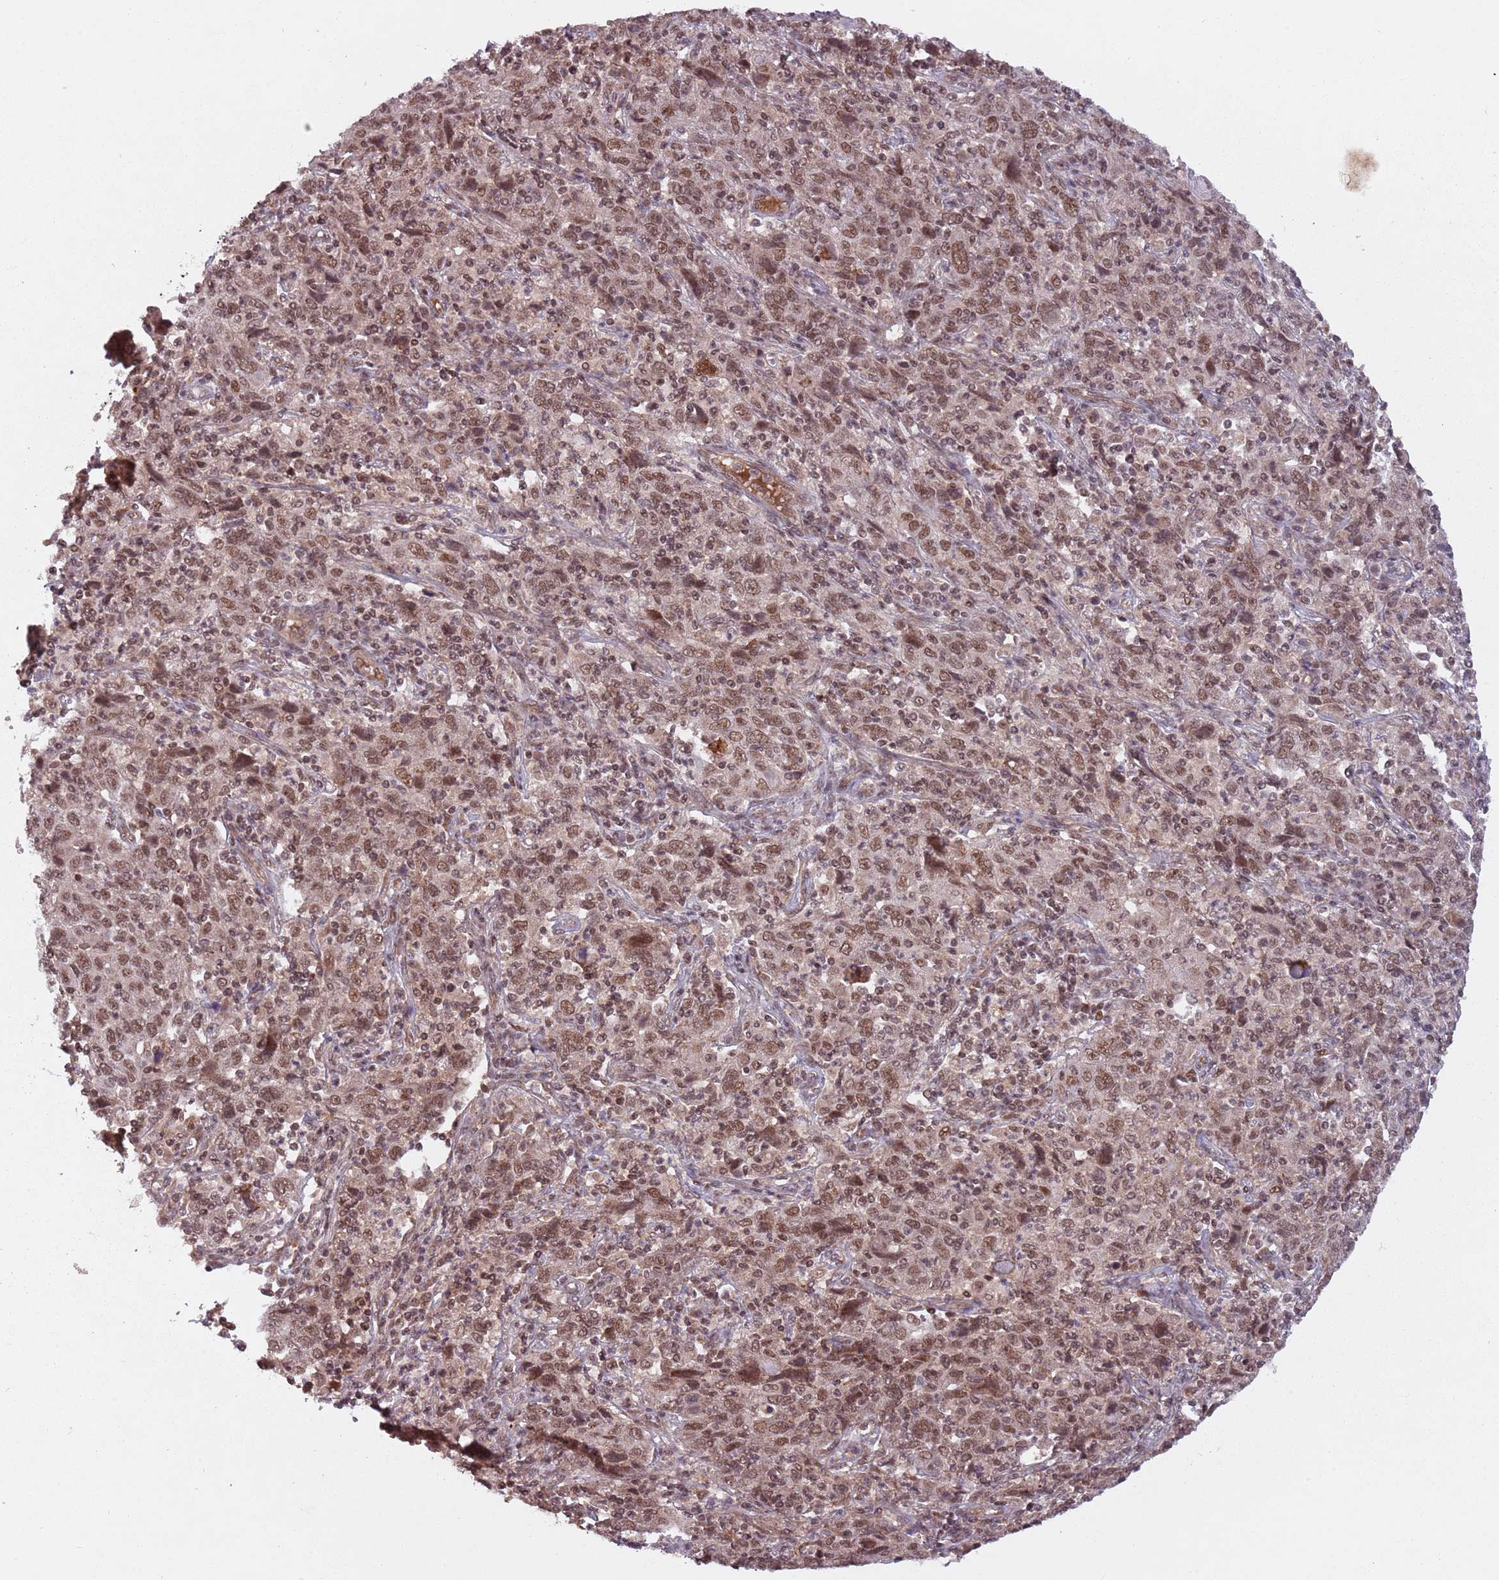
{"staining": {"intensity": "moderate", "quantity": ">75%", "location": "nuclear"}, "tissue": "cervical cancer", "cell_type": "Tumor cells", "image_type": "cancer", "snomed": [{"axis": "morphology", "description": "Squamous cell carcinoma, NOS"}, {"axis": "topography", "description": "Cervix"}], "caption": "This is an image of immunohistochemistry (IHC) staining of cervical cancer (squamous cell carcinoma), which shows moderate positivity in the nuclear of tumor cells.", "gene": "SUDS3", "patient": {"sex": "female", "age": 46}}